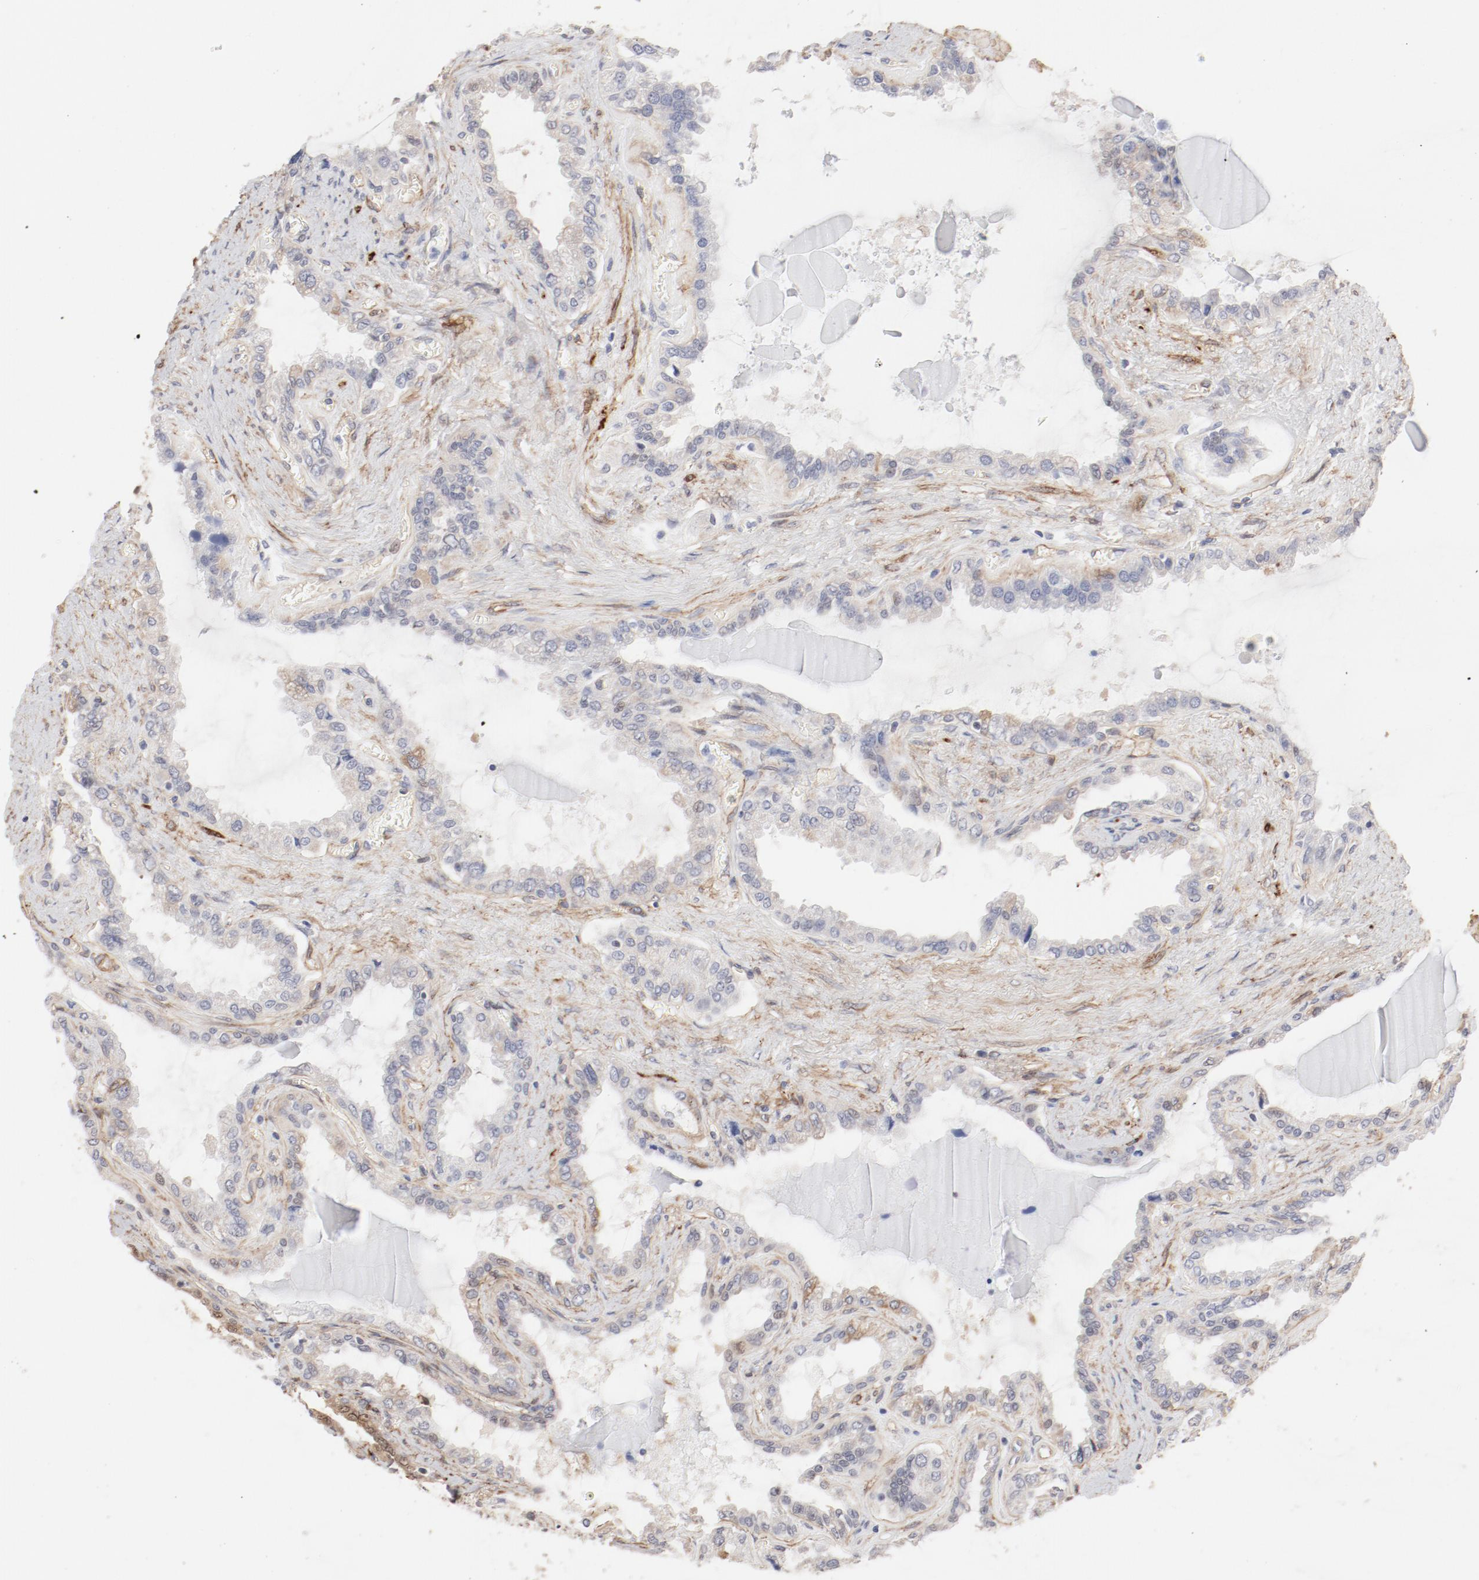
{"staining": {"intensity": "negative", "quantity": "none", "location": "none"}, "tissue": "seminal vesicle", "cell_type": "Glandular cells", "image_type": "normal", "snomed": [{"axis": "morphology", "description": "Normal tissue, NOS"}, {"axis": "morphology", "description": "Inflammation, NOS"}, {"axis": "topography", "description": "Urinary bladder"}, {"axis": "topography", "description": "Prostate"}, {"axis": "topography", "description": "Seminal veicle"}], "caption": "IHC of benign human seminal vesicle exhibits no expression in glandular cells.", "gene": "MAGED4B", "patient": {"sex": "male", "age": 82}}